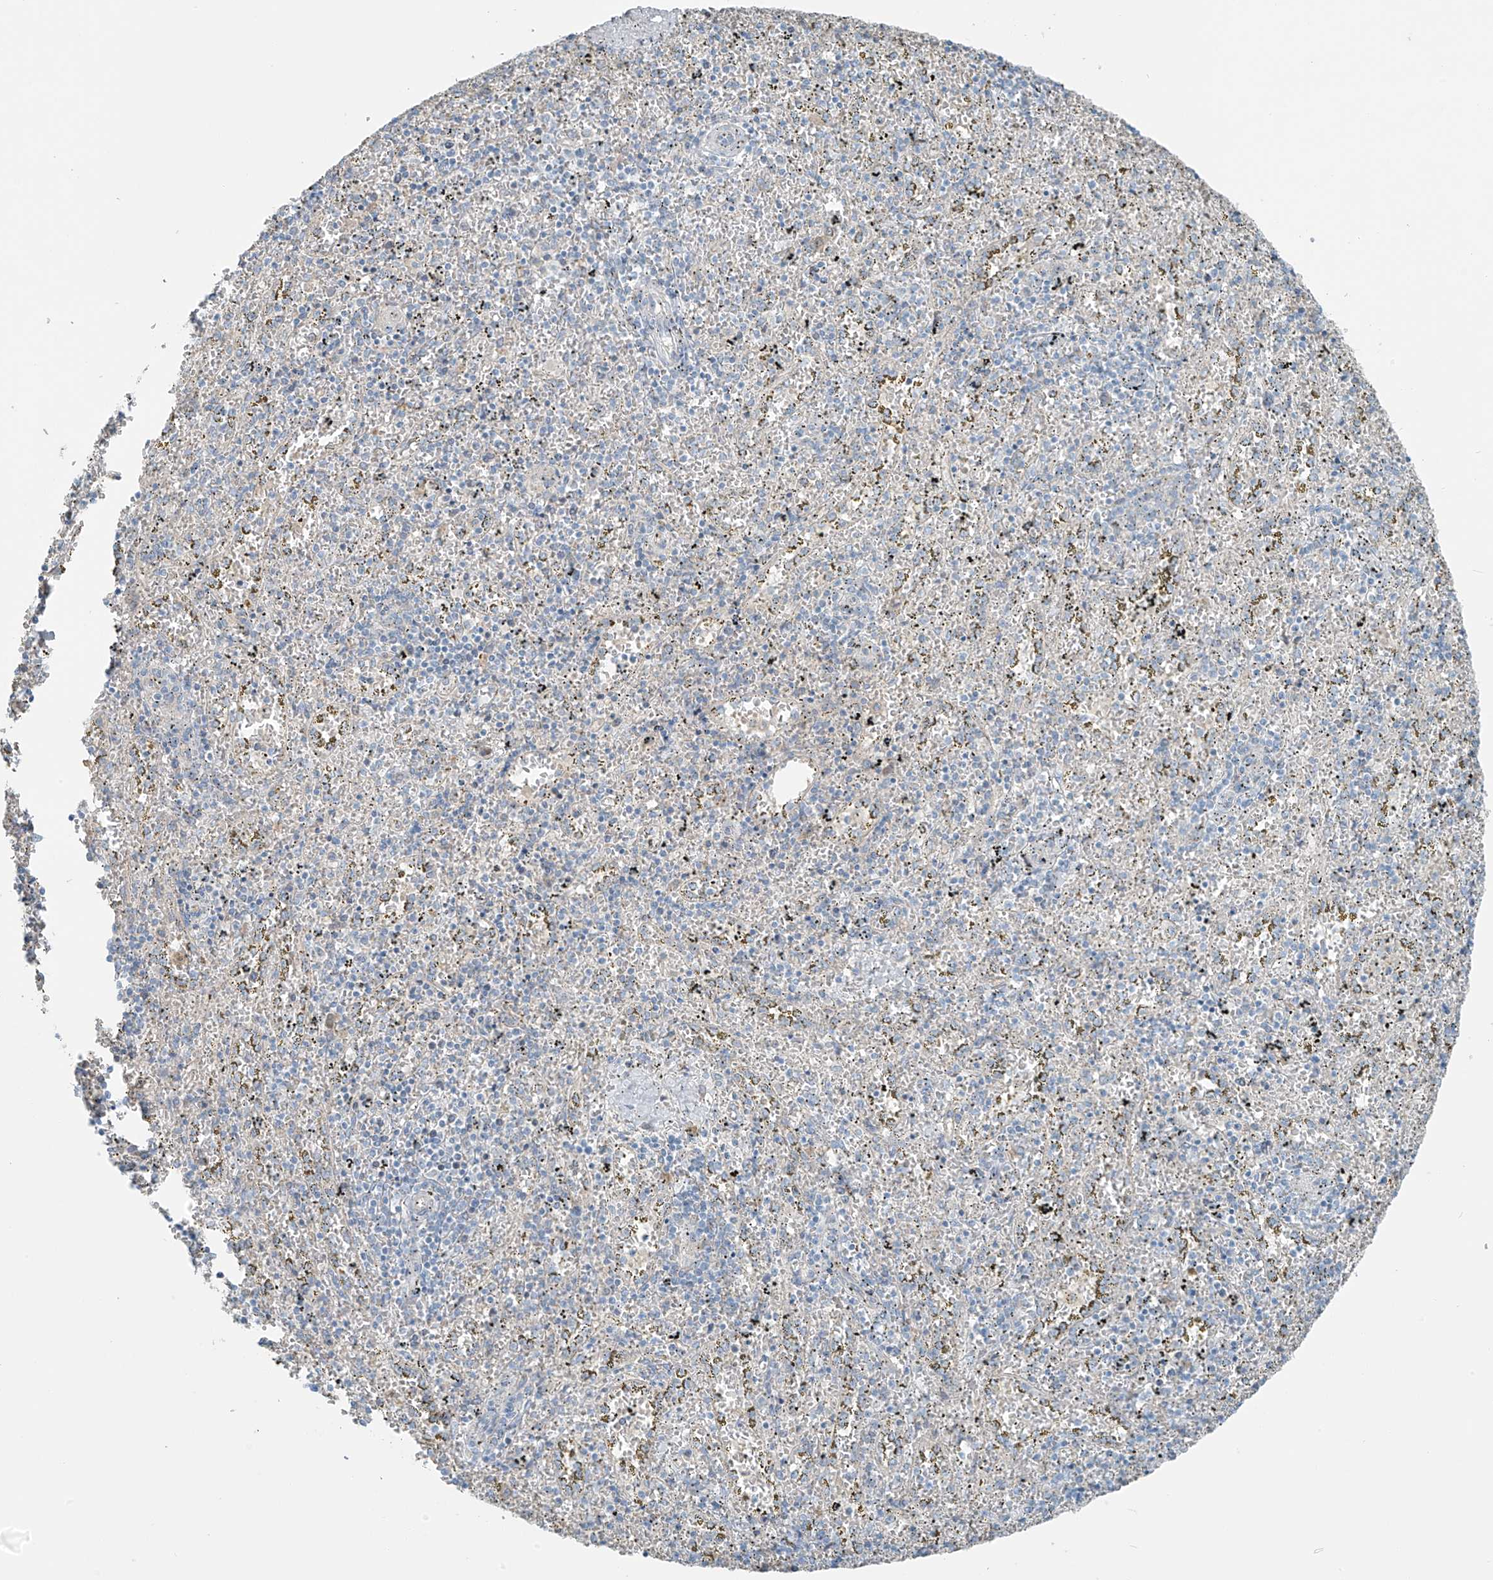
{"staining": {"intensity": "negative", "quantity": "none", "location": "none"}, "tissue": "spleen", "cell_type": "Cells in red pulp", "image_type": "normal", "snomed": [{"axis": "morphology", "description": "Normal tissue, NOS"}, {"axis": "topography", "description": "Spleen"}], "caption": "Image shows no protein expression in cells in red pulp of normal spleen. (Immunohistochemistry (ihc), brightfield microscopy, high magnification).", "gene": "FAM131C", "patient": {"sex": "male", "age": 11}}